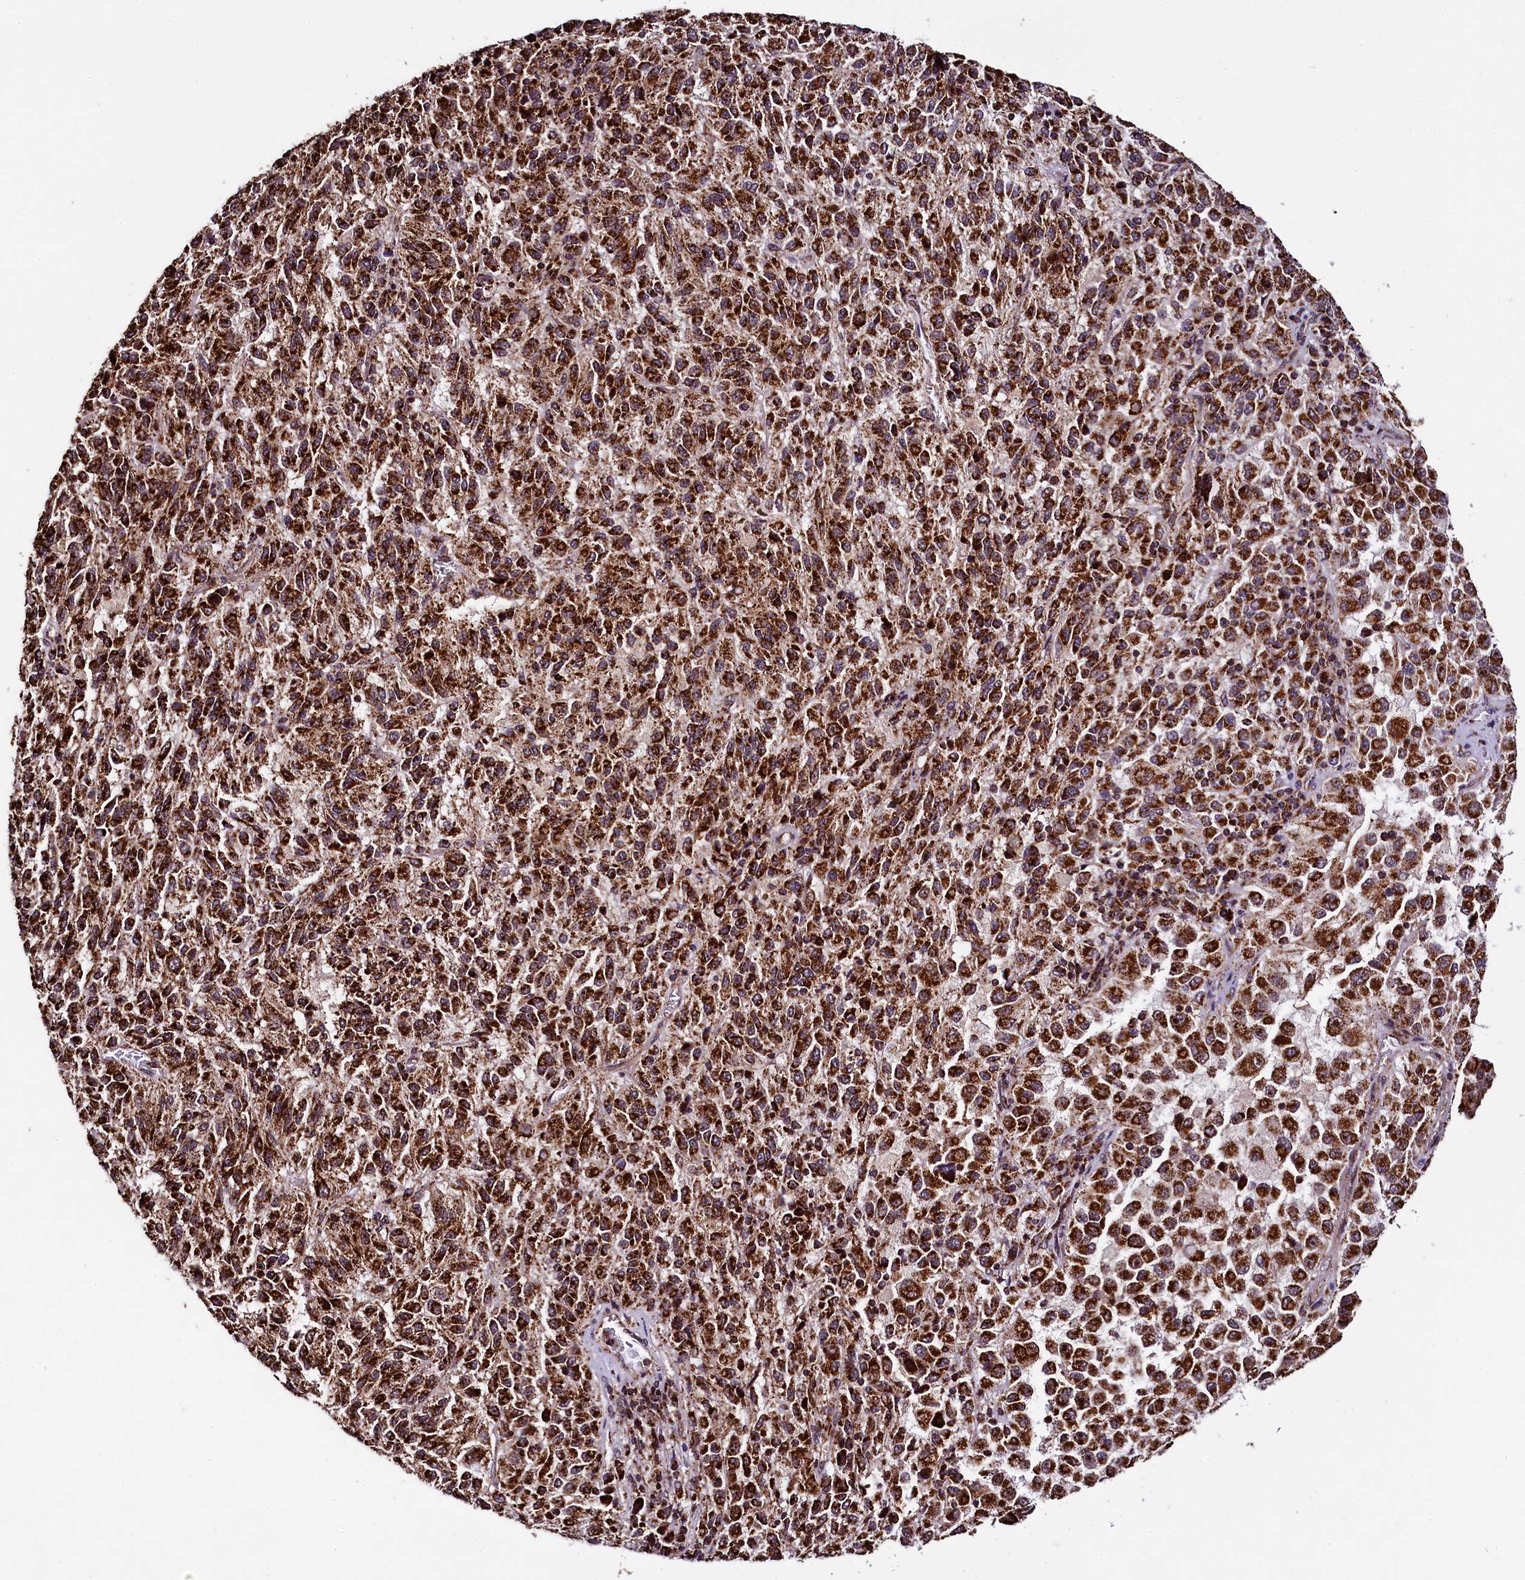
{"staining": {"intensity": "strong", "quantity": ">75%", "location": "cytoplasmic/membranous"}, "tissue": "melanoma", "cell_type": "Tumor cells", "image_type": "cancer", "snomed": [{"axis": "morphology", "description": "Malignant melanoma, Metastatic site"}, {"axis": "topography", "description": "Lung"}], "caption": "A brown stain highlights strong cytoplasmic/membranous expression of a protein in malignant melanoma (metastatic site) tumor cells.", "gene": "KLC2", "patient": {"sex": "male", "age": 64}}